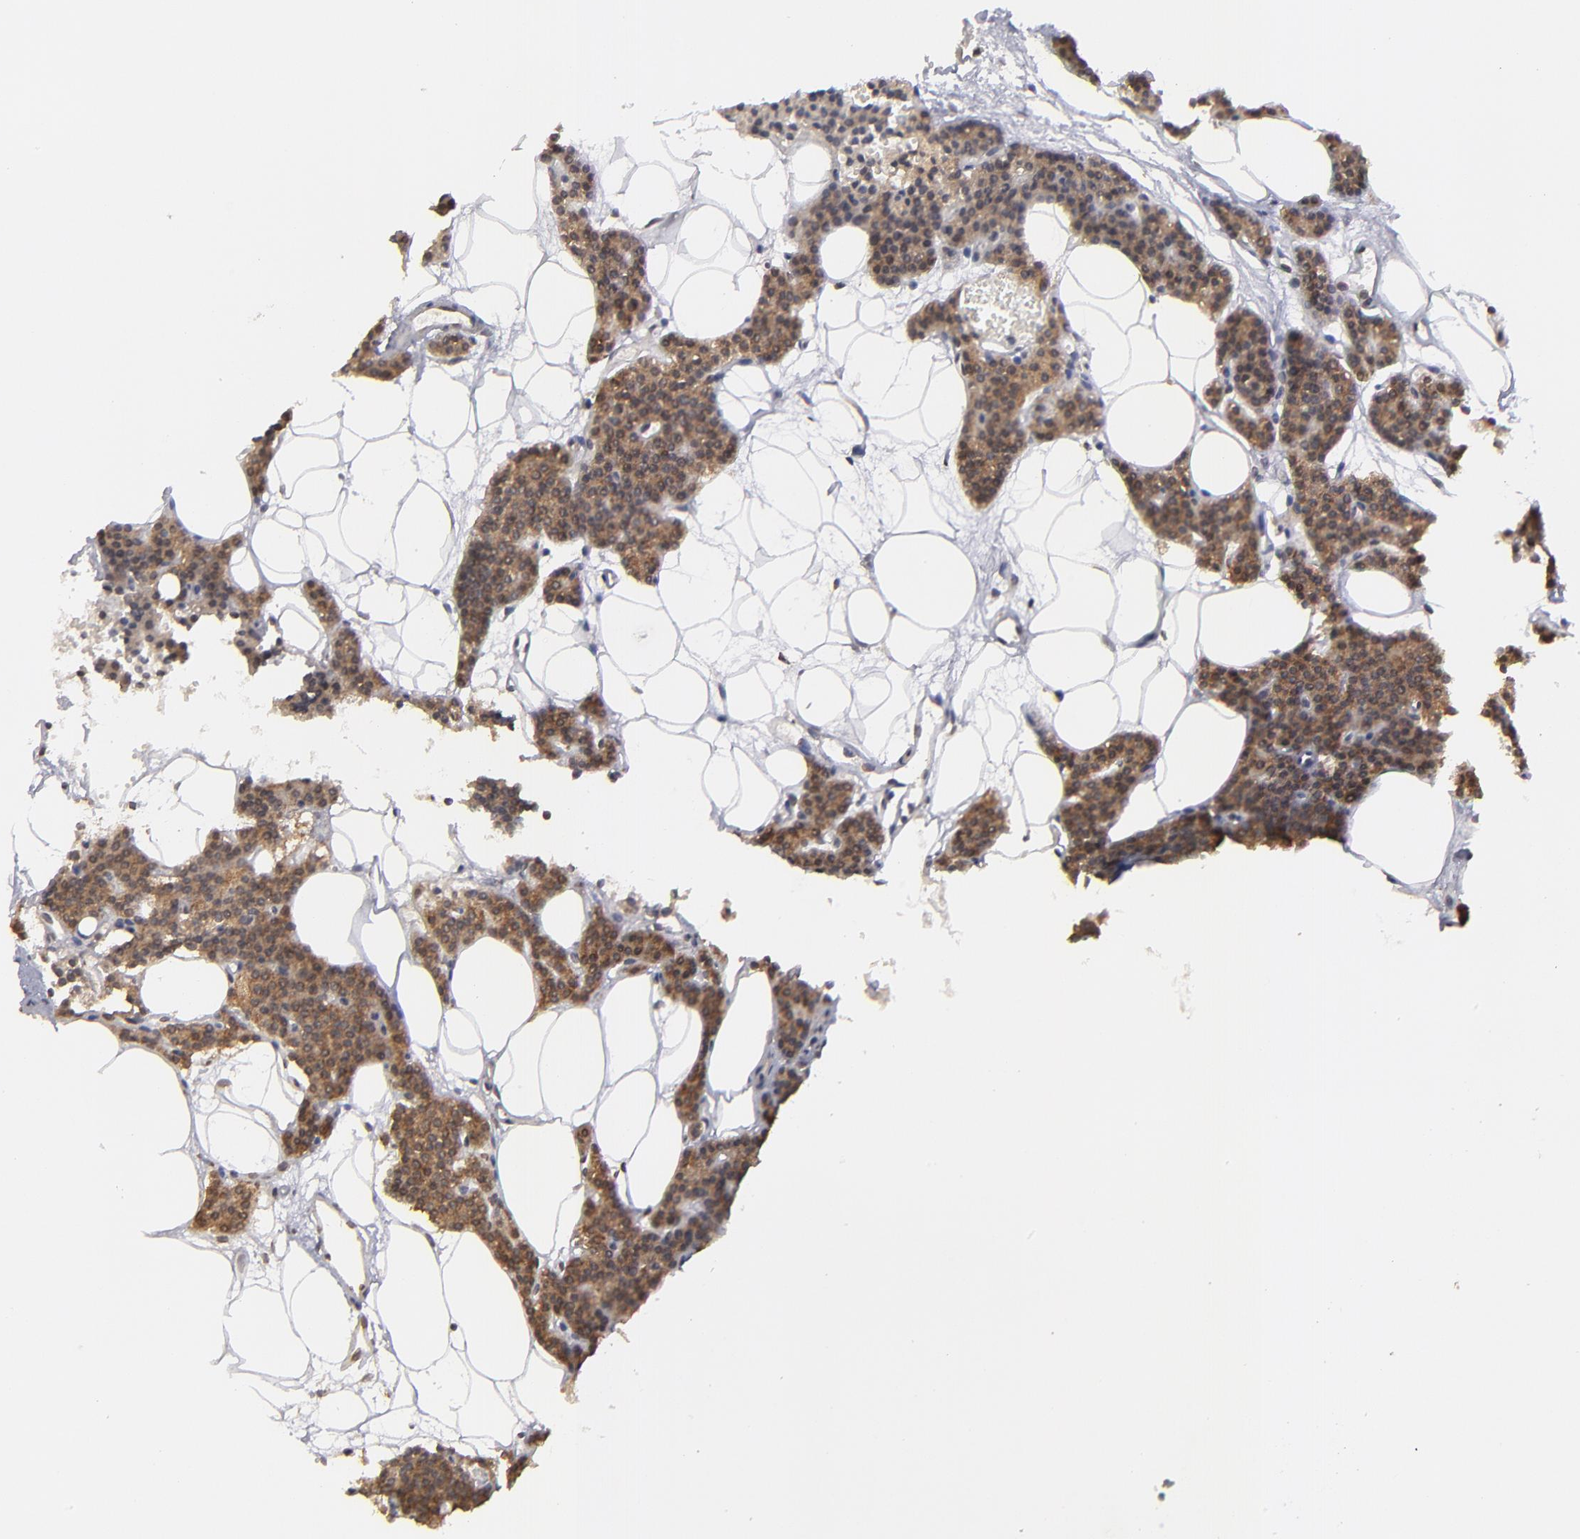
{"staining": {"intensity": "moderate", "quantity": ">75%", "location": "cytoplasmic/membranous"}, "tissue": "parathyroid gland", "cell_type": "Glandular cells", "image_type": "normal", "snomed": [{"axis": "morphology", "description": "Normal tissue, NOS"}, {"axis": "topography", "description": "Parathyroid gland"}], "caption": "IHC image of unremarkable human parathyroid gland stained for a protein (brown), which exhibits medium levels of moderate cytoplasmic/membranous expression in approximately >75% of glandular cells.", "gene": "CEP97", "patient": {"sex": "male", "age": 24}}